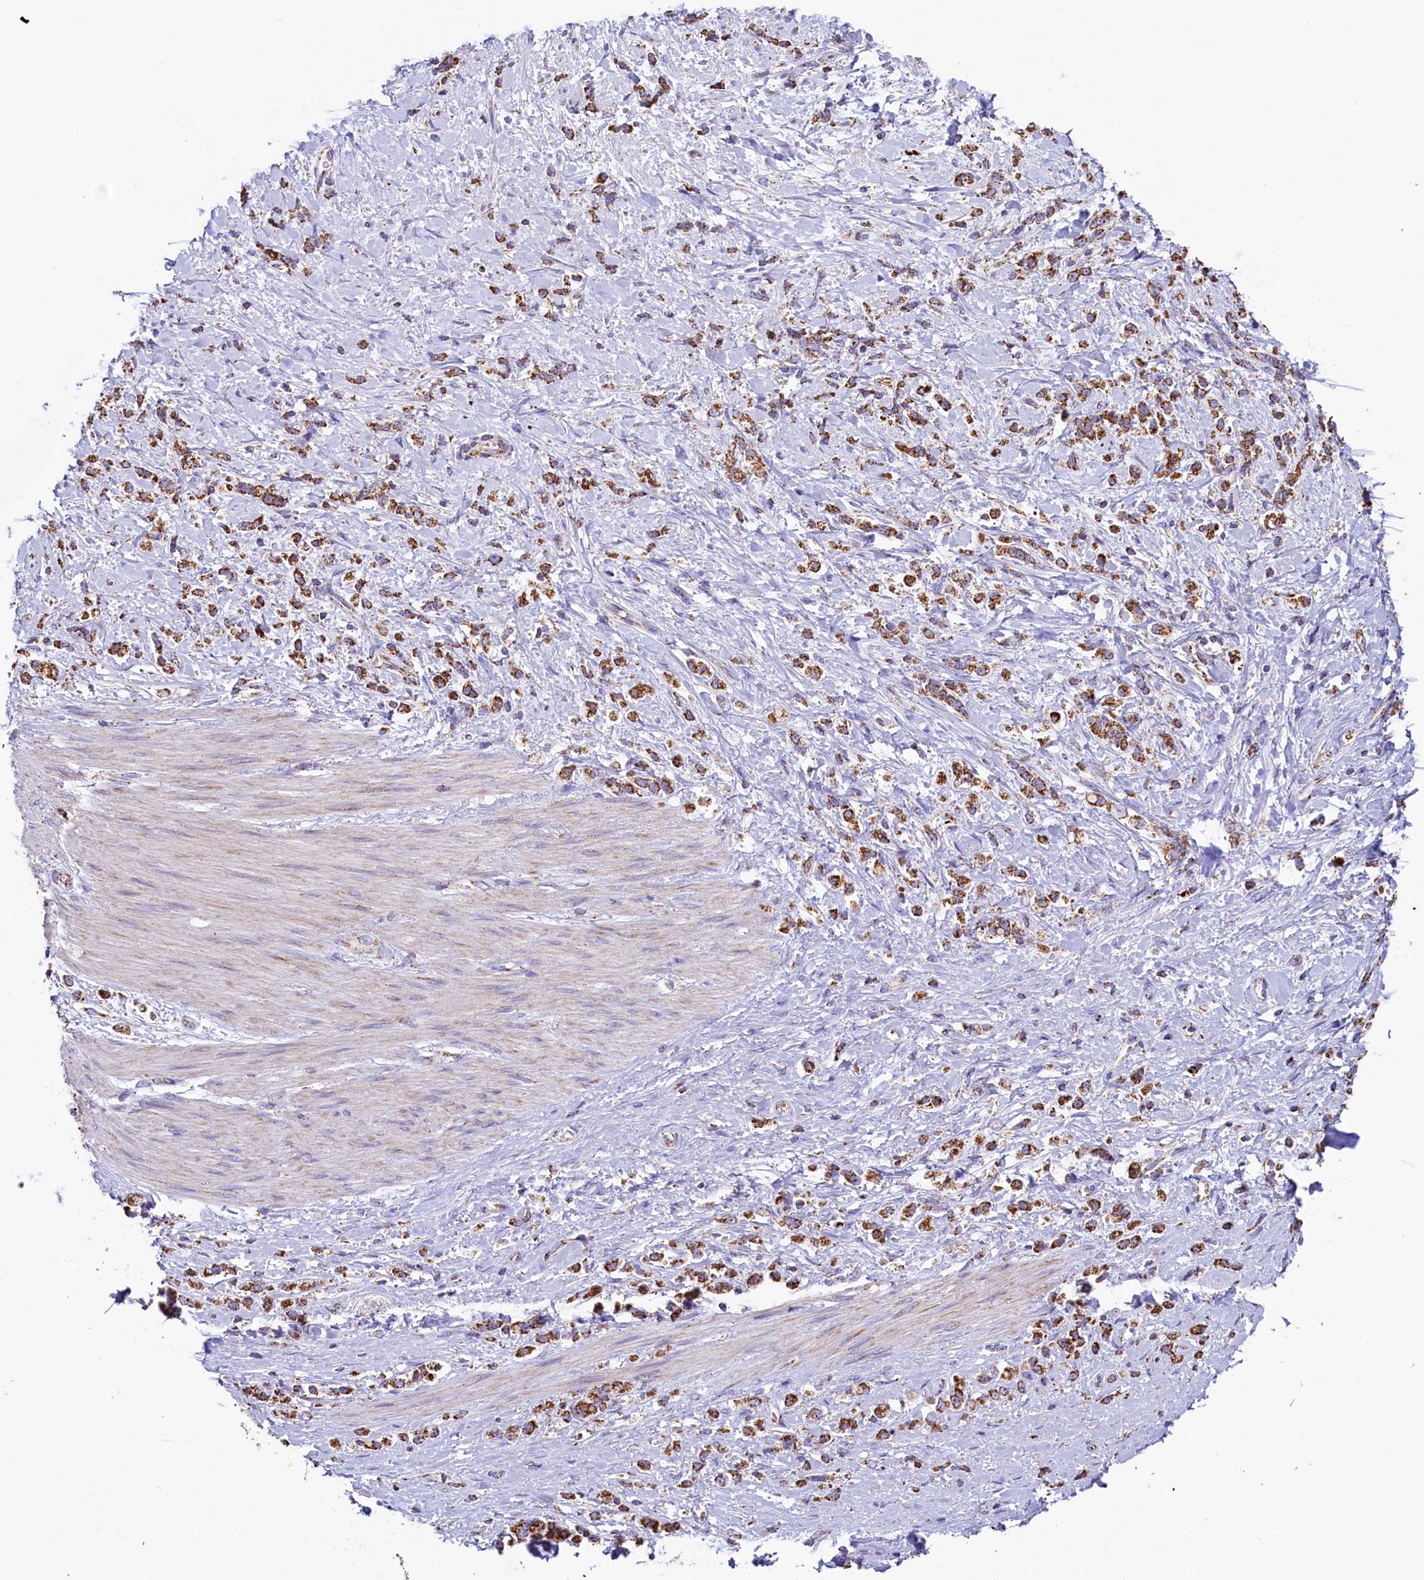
{"staining": {"intensity": "strong", "quantity": ">75%", "location": "cytoplasmic/membranous"}, "tissue": "stomach cancer", "cell_type": "Tumor cells", "image_type": "cancer", "snomed": [{"axis": "morphology", "description": "Adenocarcinoma, NOS"}, {"axis": "topography", "description": "Stomach"}], "caption": "Approximately >75% of tumor cells in human stomach adenocarcinoma demonstrate strong cytoplasmic/membranous protein expression as visualized by brown immunohistochemical staining.", "gene": "IDH3A", "patient": {"sex": "female", "age": 60}}